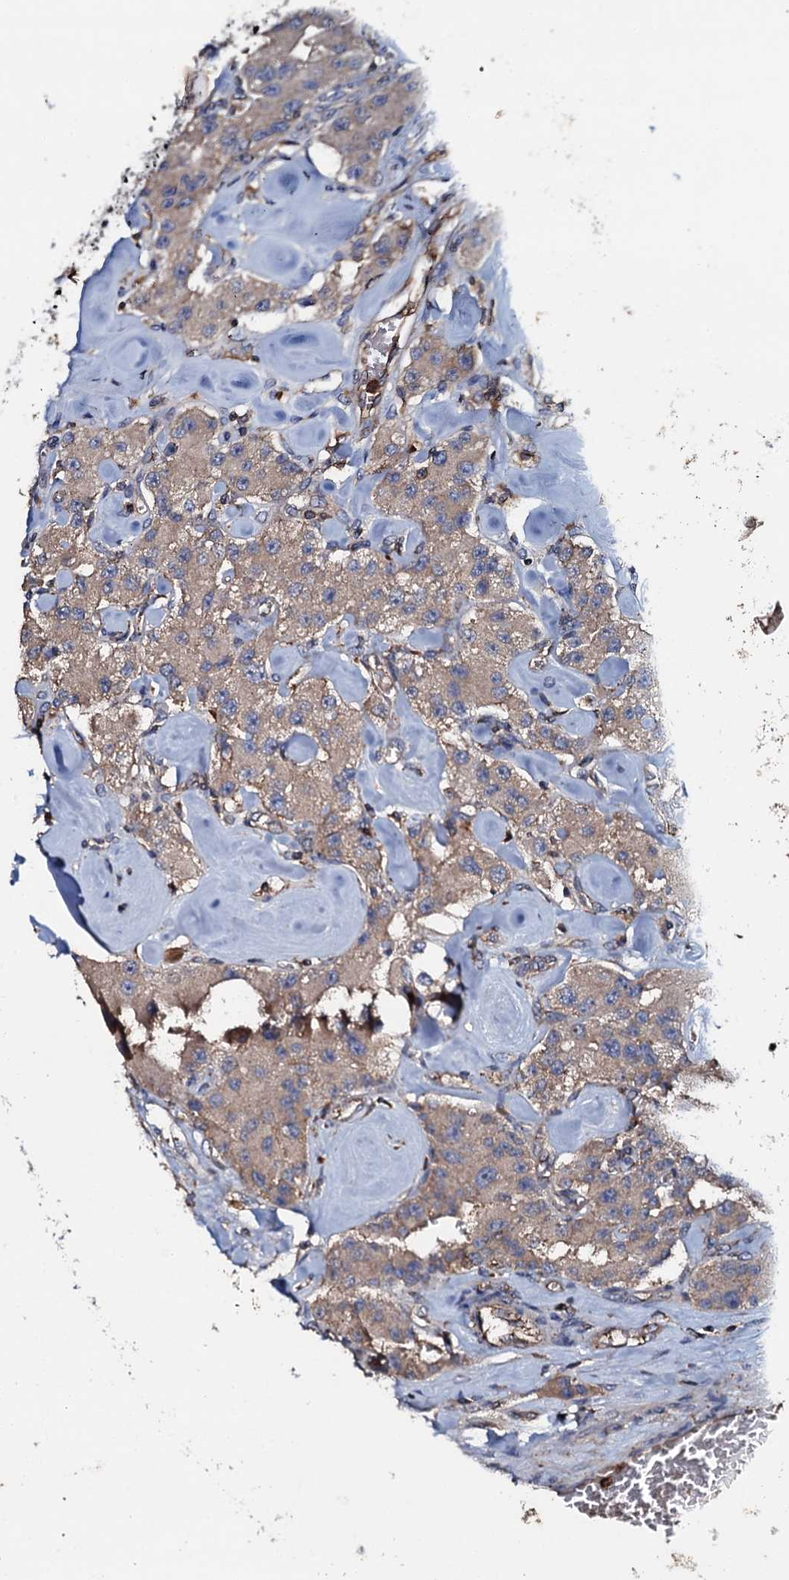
{"staining": {"intensity": "weak", "quantity": ">75%", "location": "cytoplasmic/membranous"}, "tissue": "carcinoid", "cell_type": "Tumor cells", "image_type": "cancer", "snomed": [{"axis": "morphology", "description": "Carcinoid, malignant, NOS"}, {"axis": "topography", "description": "Pancreas"}], "caption": "Human carcinoid stained with a brown dye reveals weak cytoplasmic/membranous positive positivity in about >75% of tumor cells.", "gene": "GRK2", "patient": {"sex": "male", "age": 41}}